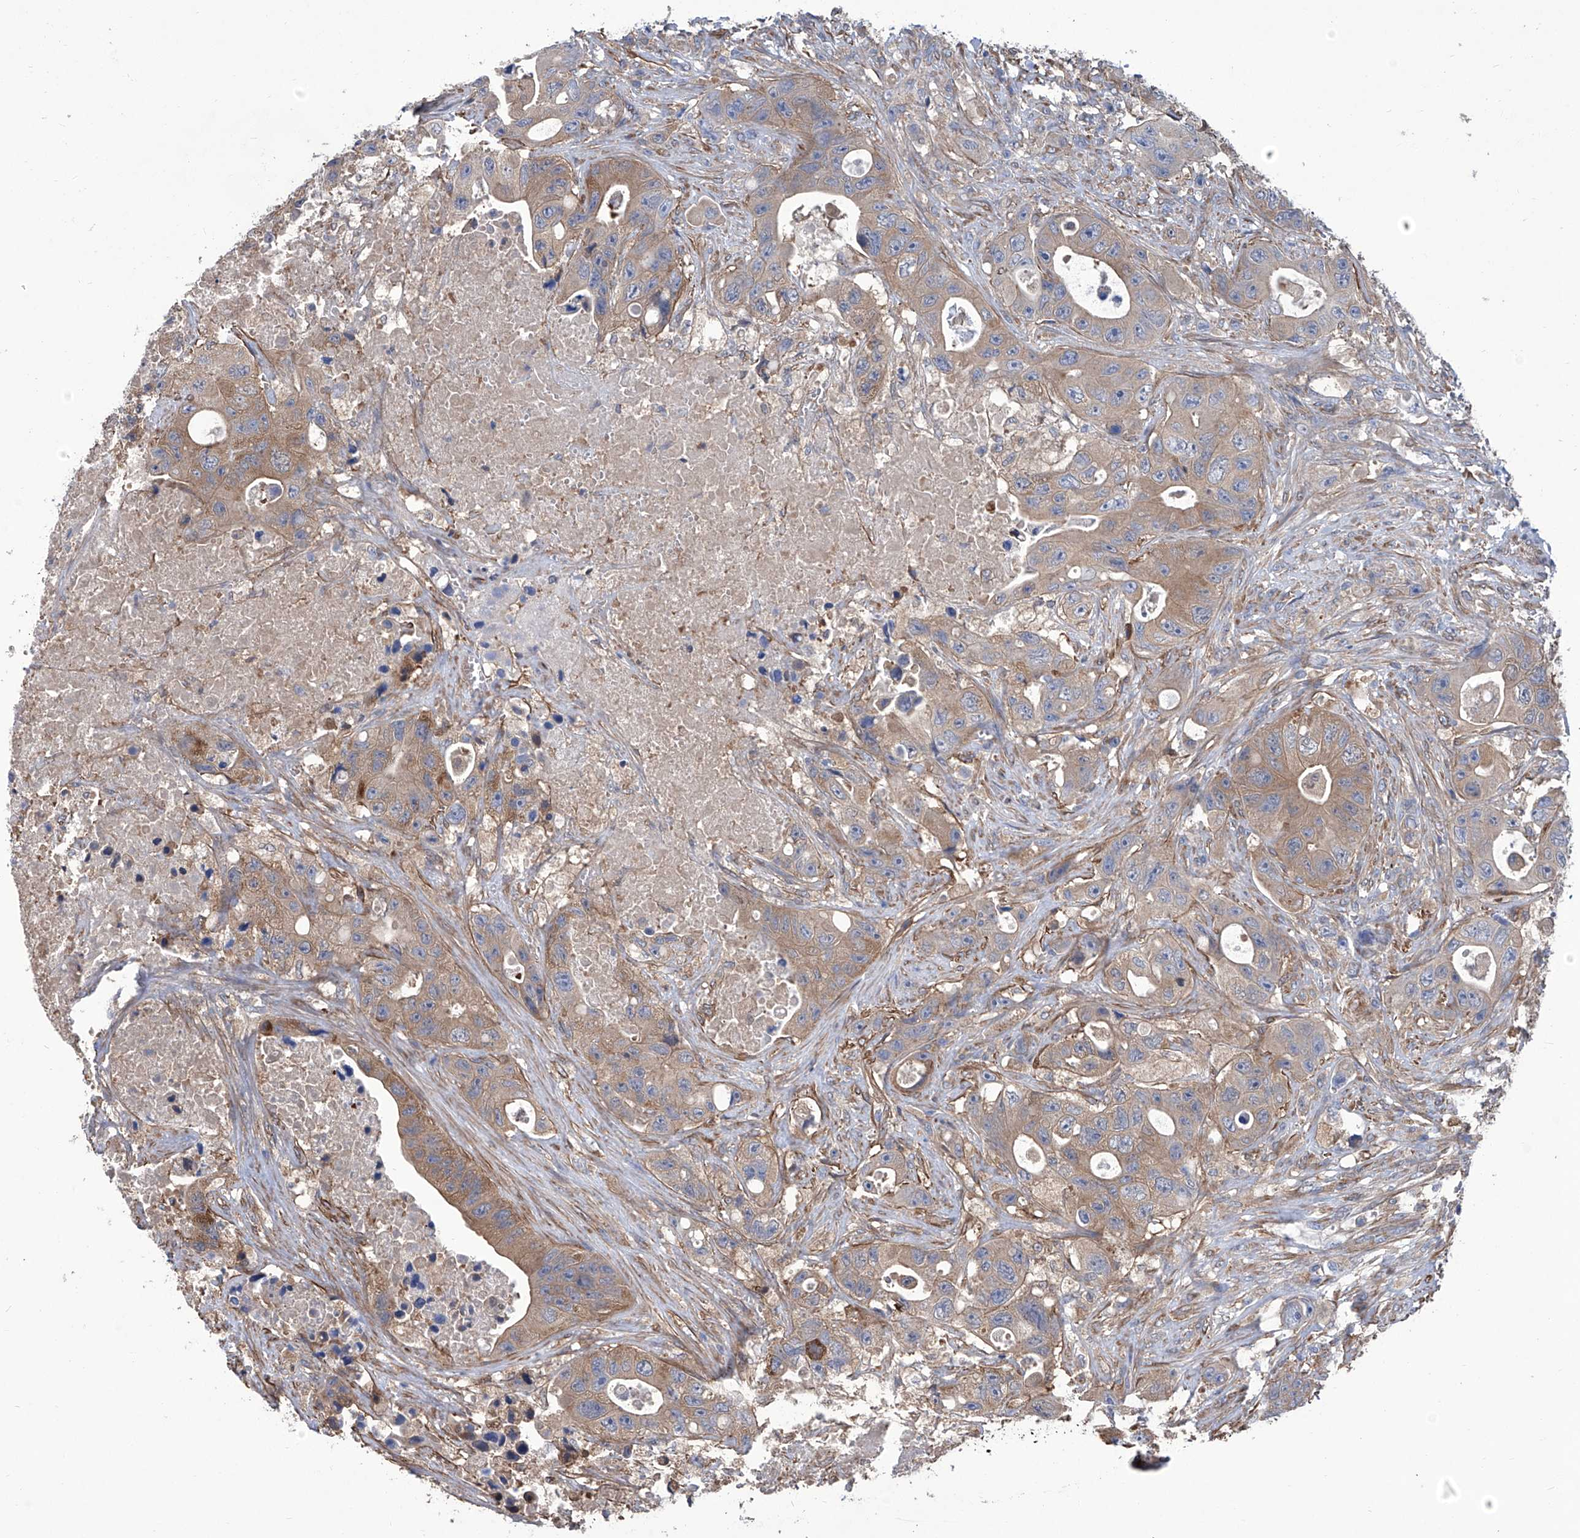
{"staining": {"intensity": "moderate", "quantity": ">75%", "location": "cytoplasmic/membranous"}, "tissue": "colorectal cancer", "cell_type": "Tumor cells", "image_type": "cancer", "snomed": [{"axis": "morphology", "description": "Adenocarcinoma, NOS"}, {"axis": "topography", "description": "Colon"}], "caption": "Protein staining of colorectal cancer tissue exhibits moderate cytoplasmic/membranous expression in about >75% of tumor cells. (DAB IHC, brown staining for protein, blue staining for nuclei).", "gene": "SMS", "patient": {"sex": "female", "age": 46}}